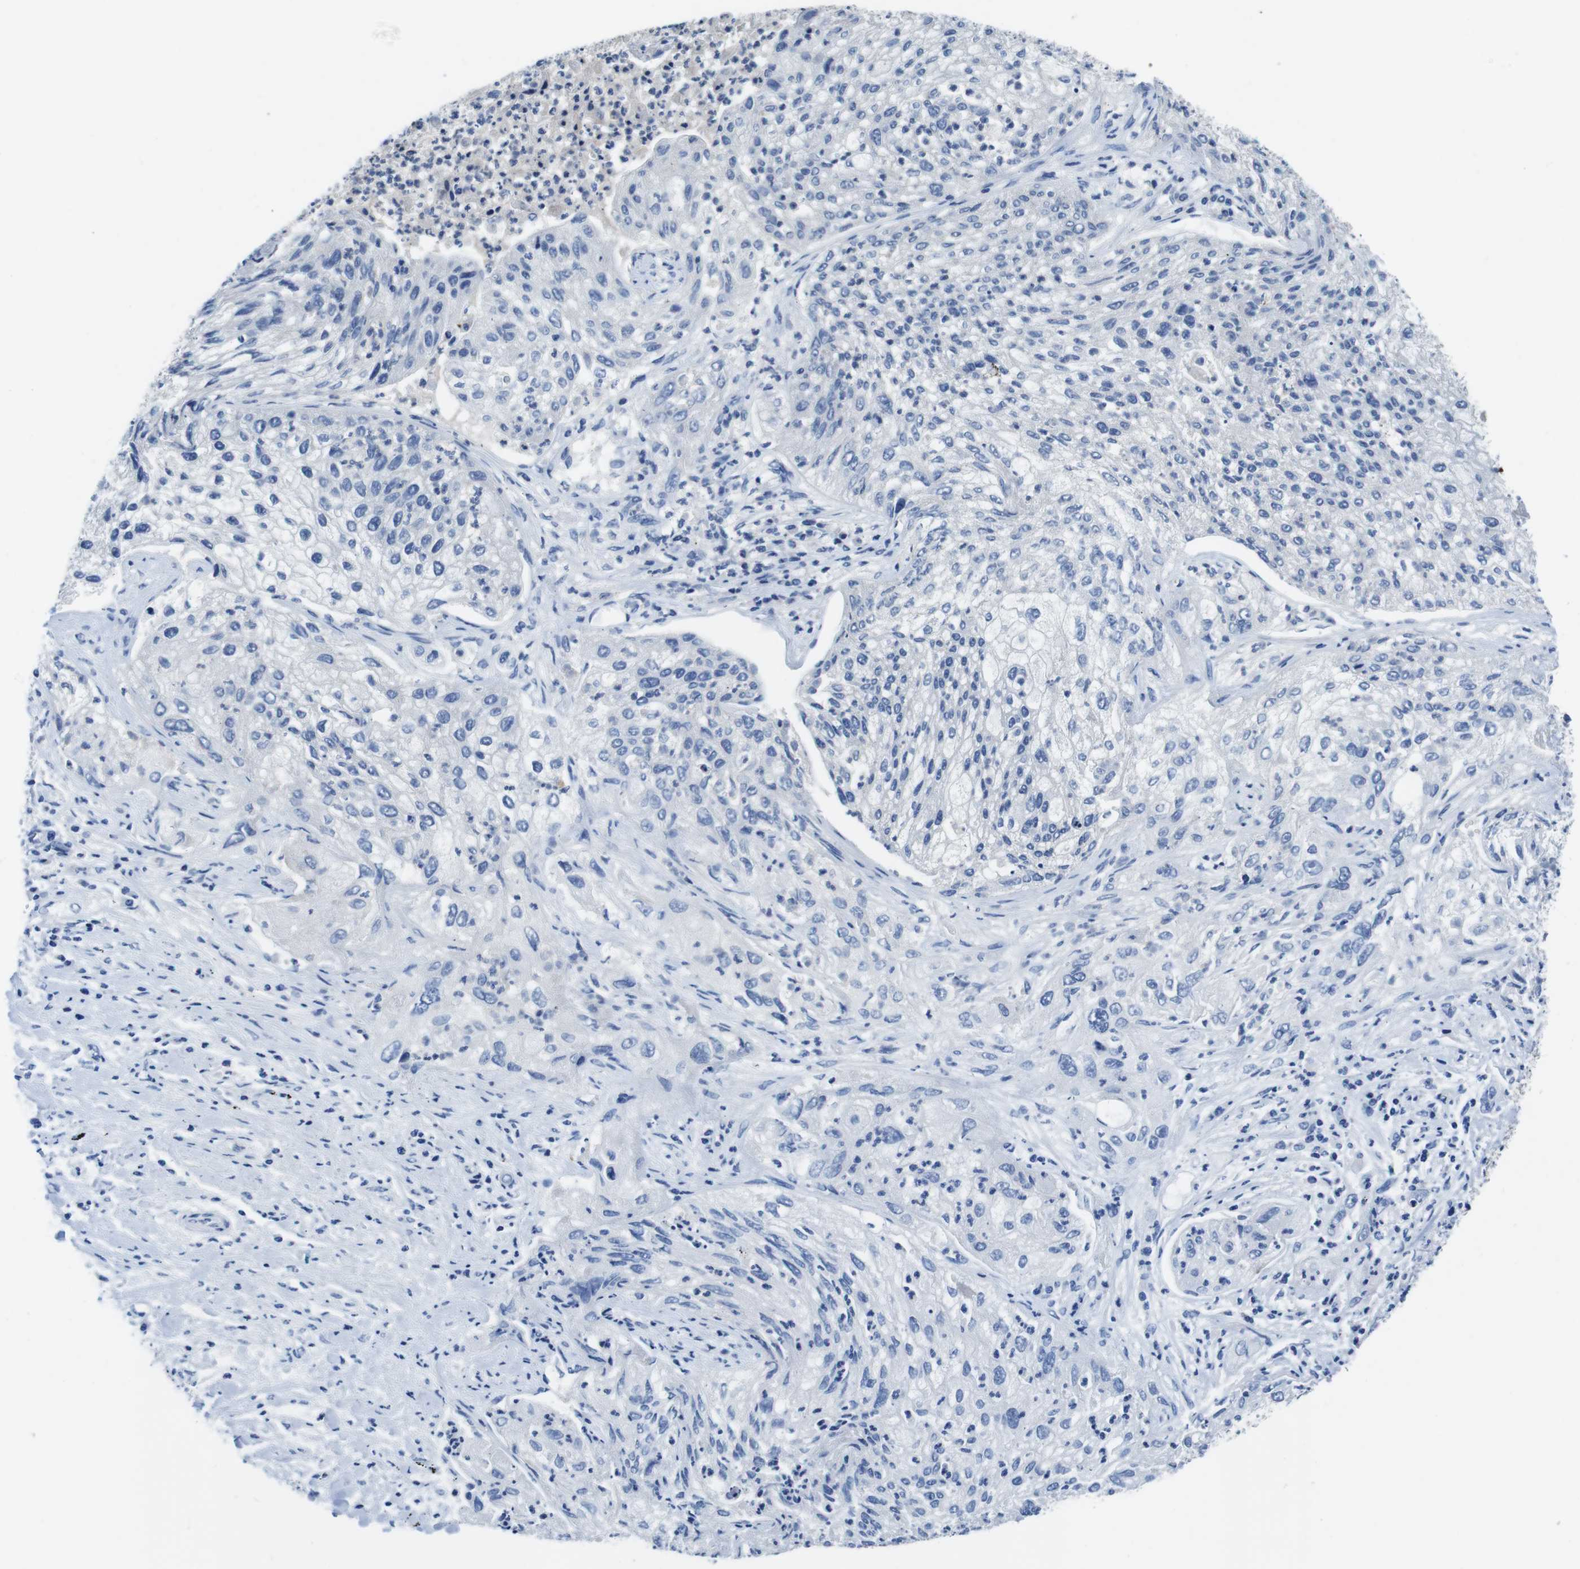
{"staining": {"intensity": "weak", "quantity": "<25%", "location": "cytoplasmic/membranous"}, "tissue": "lung cancer", "cell_type": "Tumor cells", "image_type": "cancer", "snomed": [{"axis": "morphology", "description": "Inflammation, NOS"}, {"axis": "morphology", "description": "Squamous cell carcinoma, NOS"}, {"axis": "topography", "description": "Lymph node"}, {"axis": "topography", "description": "Soft tissue"}, {"axis": "topography", "description": "Lung"}], "caption": "Tumor cells show no significant staining in squamous cell carcinoma (lung).", "gene": "PIK3CD", "patient": {"sex": "male", "age": 66}}